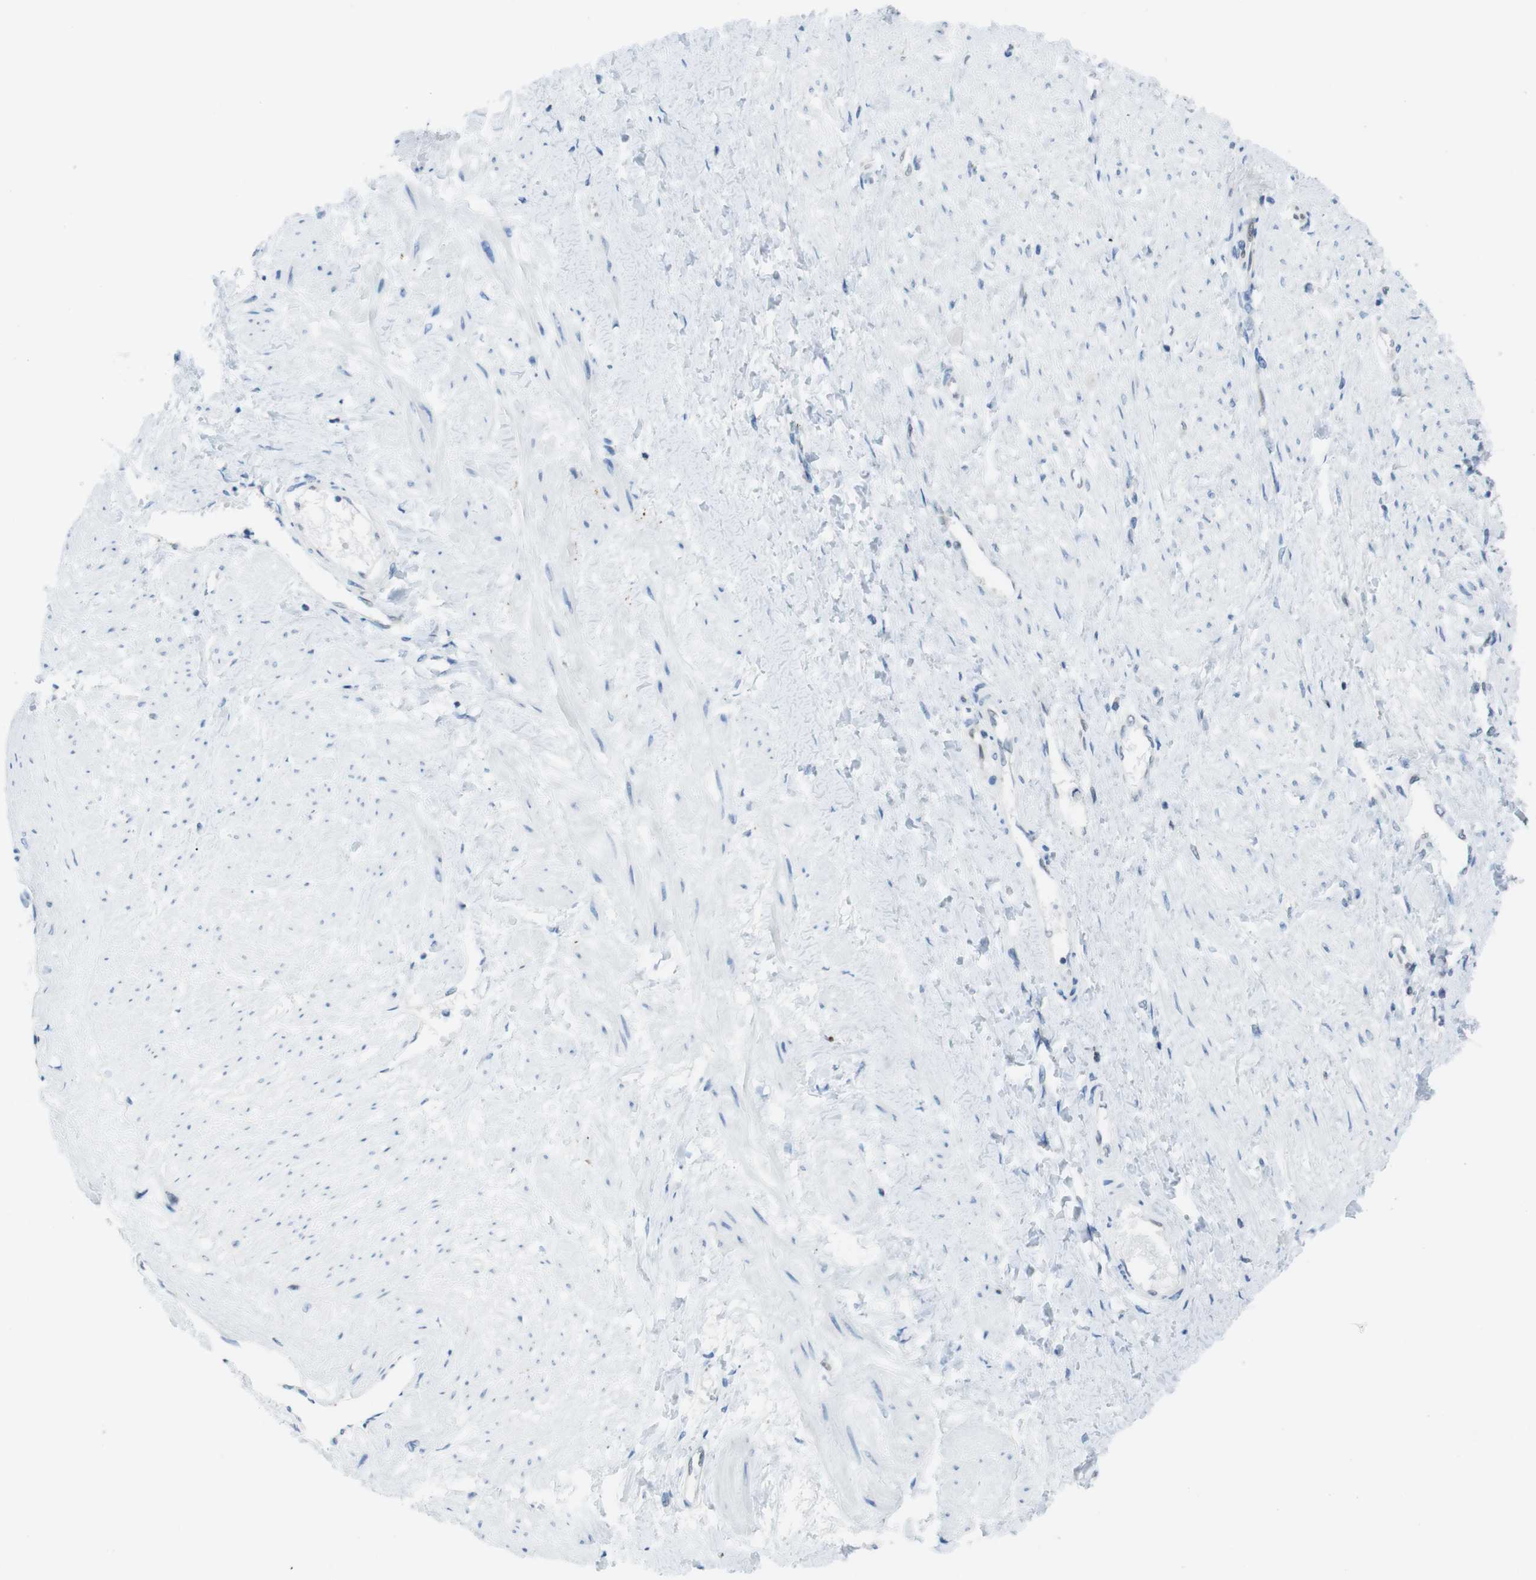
{"staining": {"intensity": "negative", "quantity": "none", "location": "none"}, "tissue": "smooth muscle", "cell_type": "Smooth muscle cells", "image_type": "normal", "snomed": [{"axis": "morphology", "description": "Normal tissue, NOS"}, {"axis": "topography", "description": "Smooth muscle"}, {"axis": "topography", "description": "Uterus"}], "caption": "A high-resolution micrograph shows IHC staining of normal smooth muscle, which displays no significant positivity in smooth muscle cells. The staining is performed using DAB (3,3'-diaminobenzidine) brown chromogen with nuclei counter-stained in using hematoxylin.", "gene": "UBB", "patient": {"sex": "female", "age": 39}}